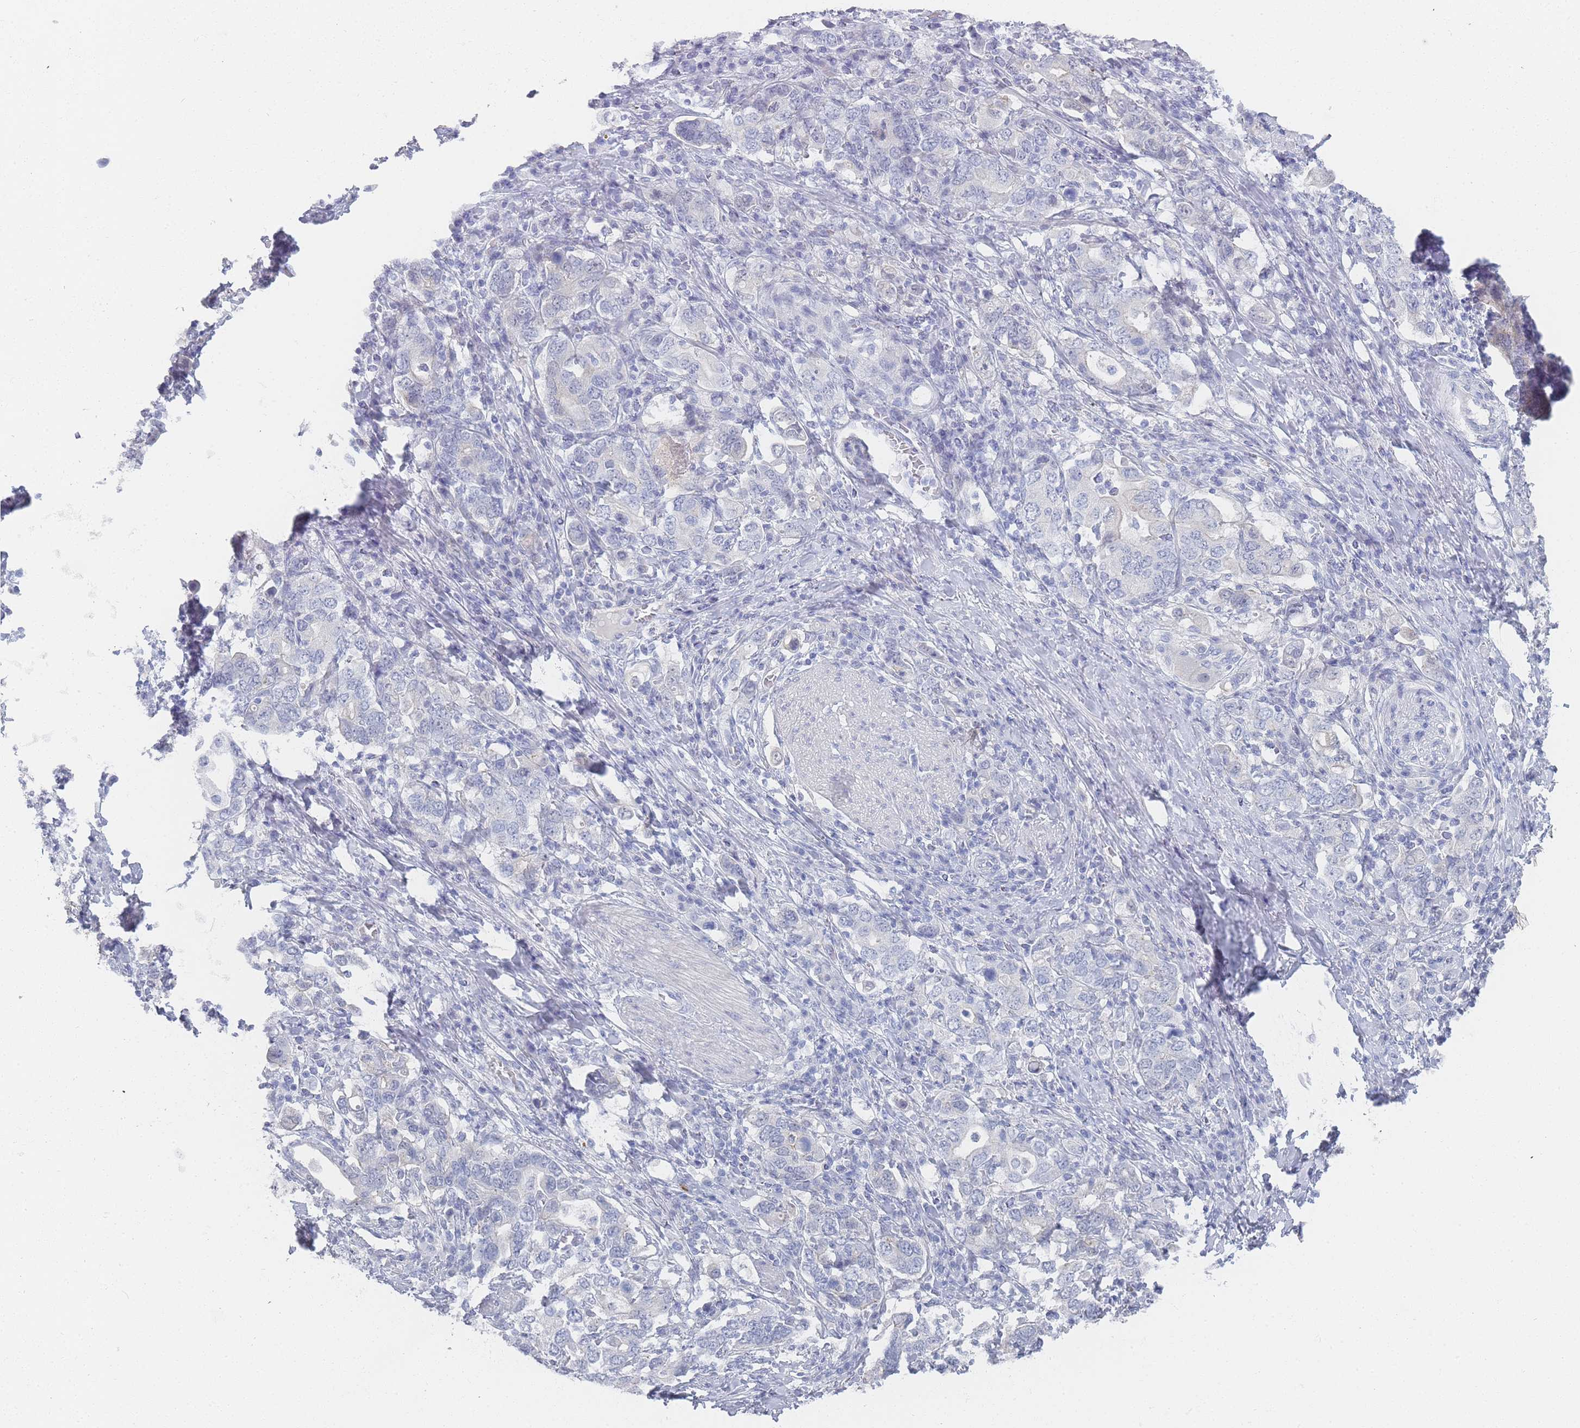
{"staining": {"intensity": "negative", "quantity": "none", "location": "none"}, "tissue": "stomach cancer", "cell_type": "Tumor cells", "image_type": "cancer", "snomed": [{"axis": "morphology", "description": "Adenocarcinoma, NOS"}, {"axis": "topography", "description": "Stomach, upper"}, {"axis": "topography", "description": "Stomach"}], "caption": "High power microscopy micrograph of an immunohistochemistry (IHC) photomicrograph of stomach cancer (adenocarcinoma), revealing no significant positivity in tumor cells.", "gene": "IMPG1", "patient": {"sex": "male", "age": 62}}